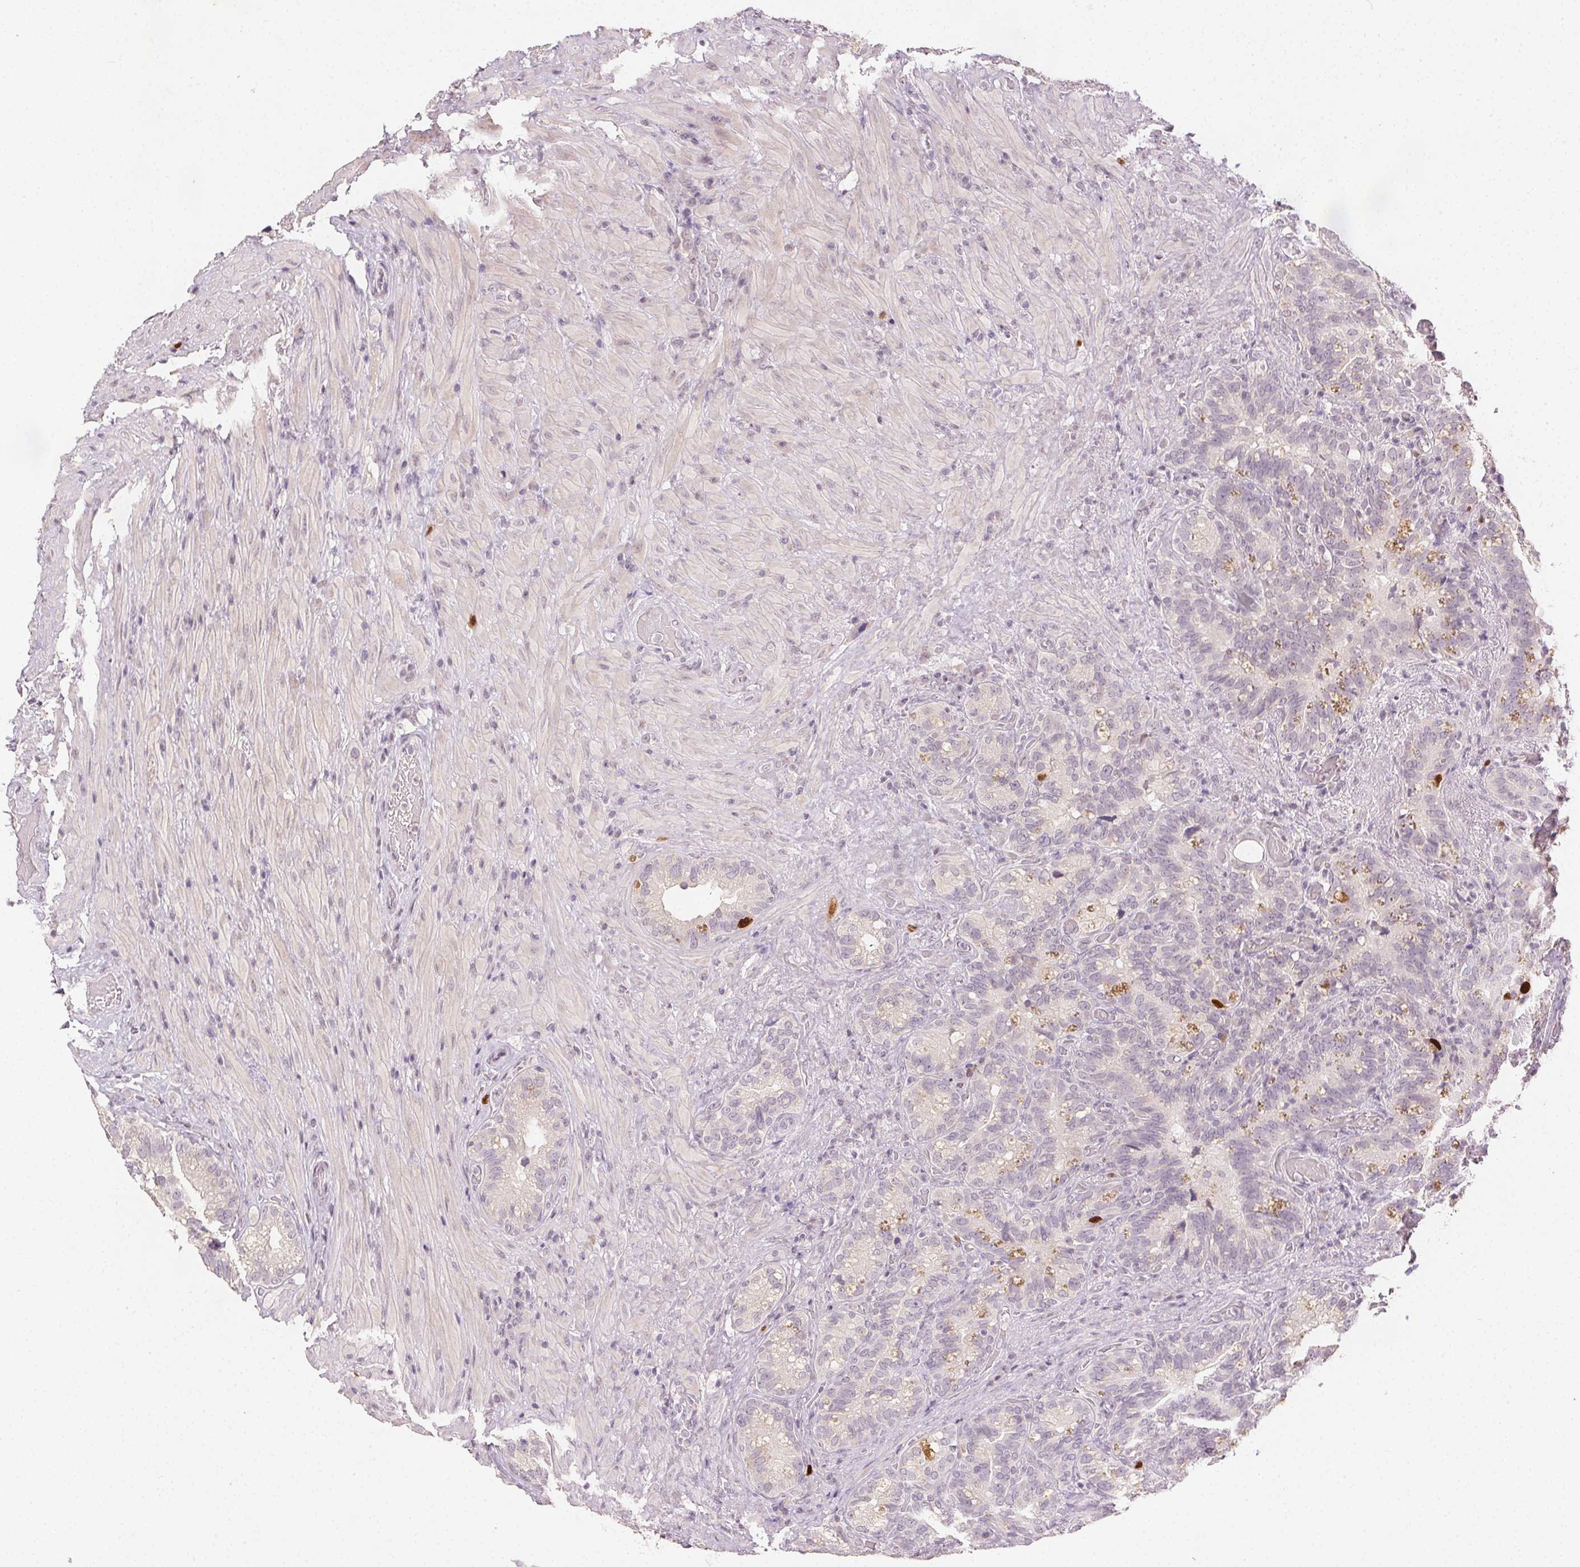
{"staining": {"intensity": "negative", "quantity": "none", "location": "none"}, "tissue": "seminal vesicle", "cell_type": "Glandular cells", "image_type": "normal", "snomed": [{"axis": "morphology", "description": "Normal tissue, NOS"}, {"axis": "topography", "description": "Seminal veicle"}], "caption": "DAB (3,3'-diaminobenzidine) immunohistochemical staining of unremarkable human seminal vesicle reveals no significant staining in glandular cells.", "gene": "ANLN", "patient": {"sex": "male", "age": 68}}